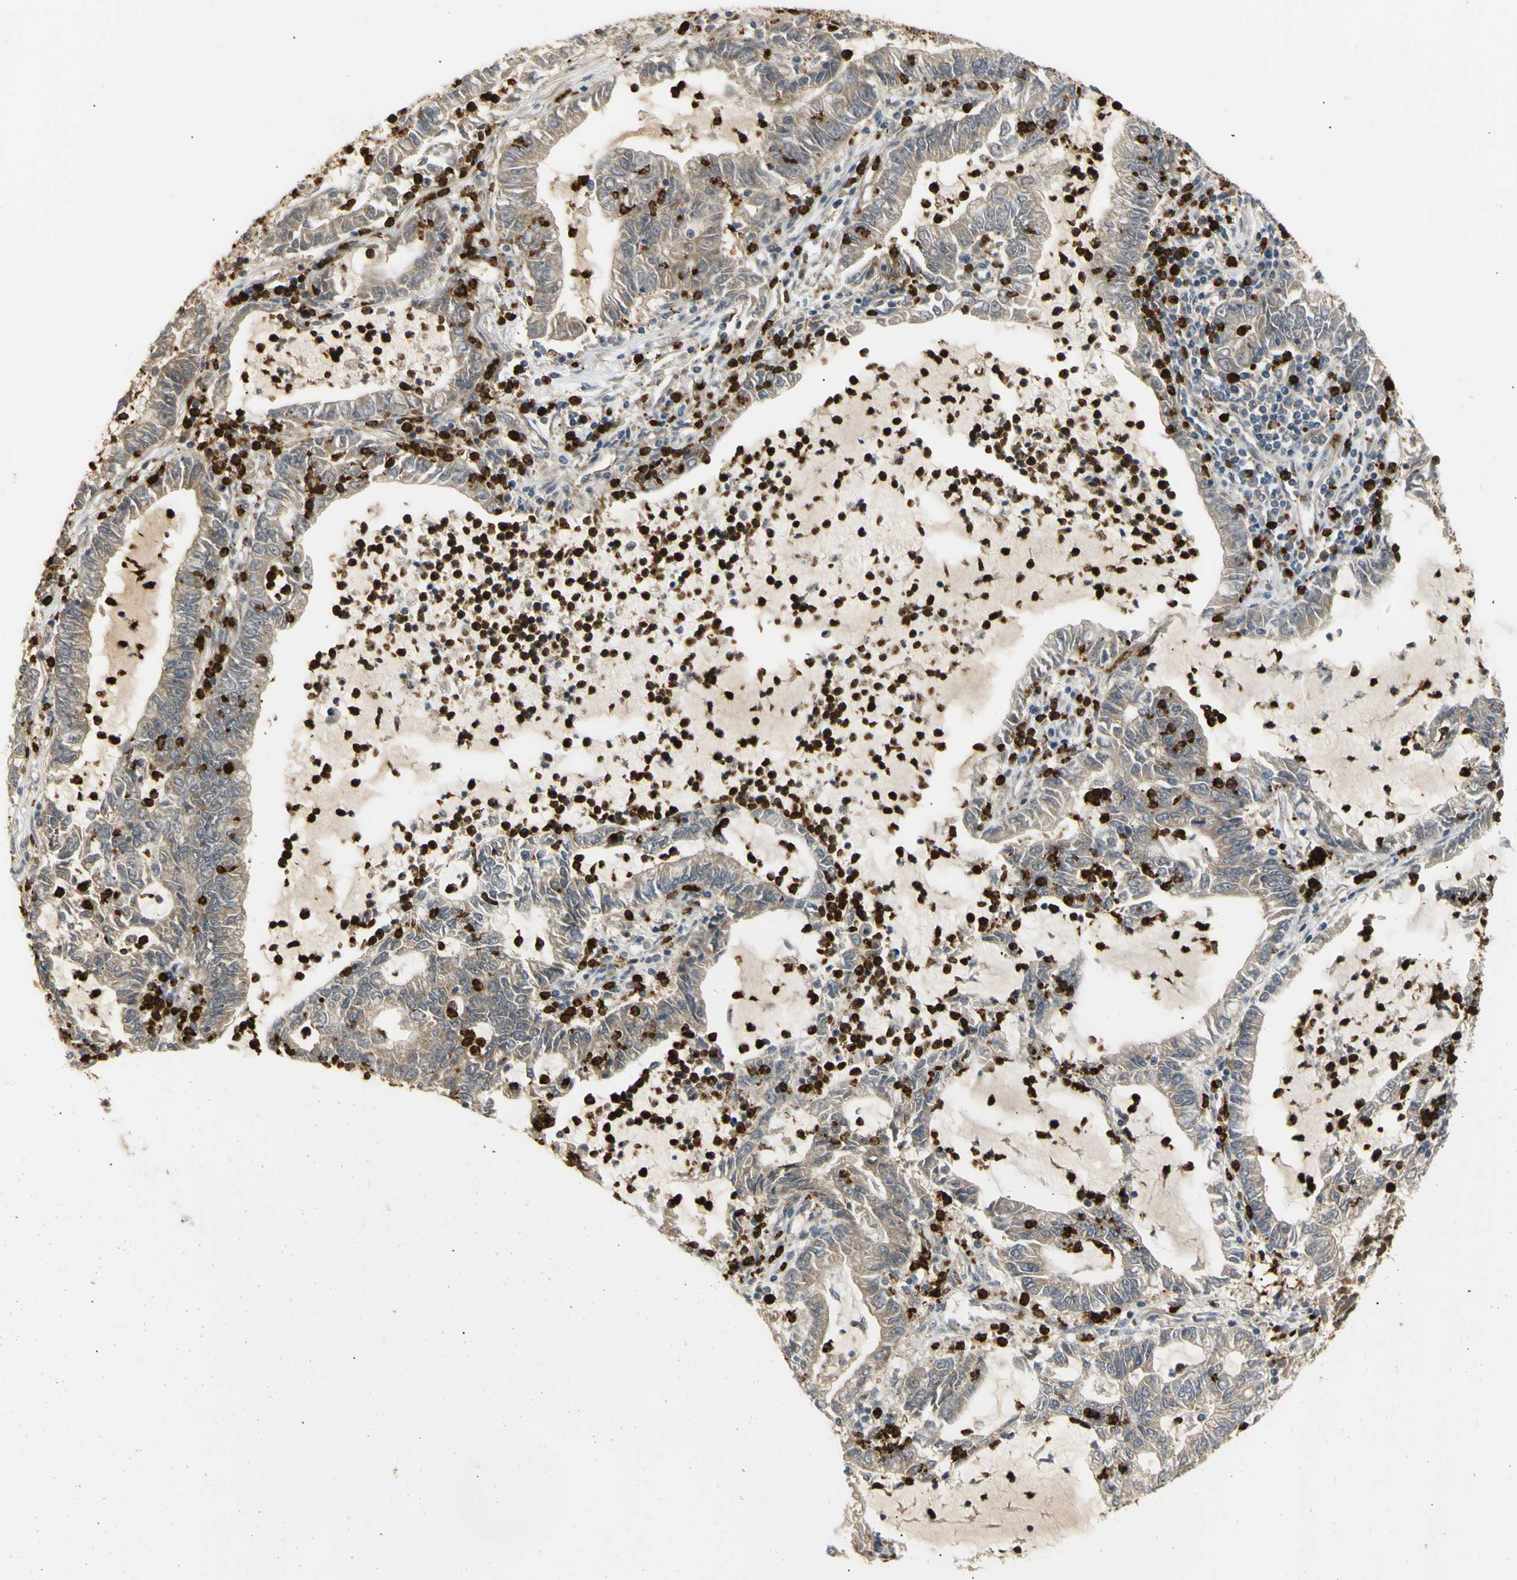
{"staining": {"intensity": "weak", "quantity": ">75%", "location": "cytoplasmic/membranous"}, "tissue": "lung cancer", "cell_type": "Tumor cells", "image_type": "cancer", "snomed": [{"axis": "morphology", "description": "Adenocarcinoma, NOS"}, {"axis": "topography", "description": "Lung"}], "caption": "Brown immunohistochemical staining in human lung adenocarcinoma exhibits weak cytoplasmic/membranous expression in about >75% of tumor cells.", "gene": "TUBG2", "patient": {"sex": "female", "age": 51}}